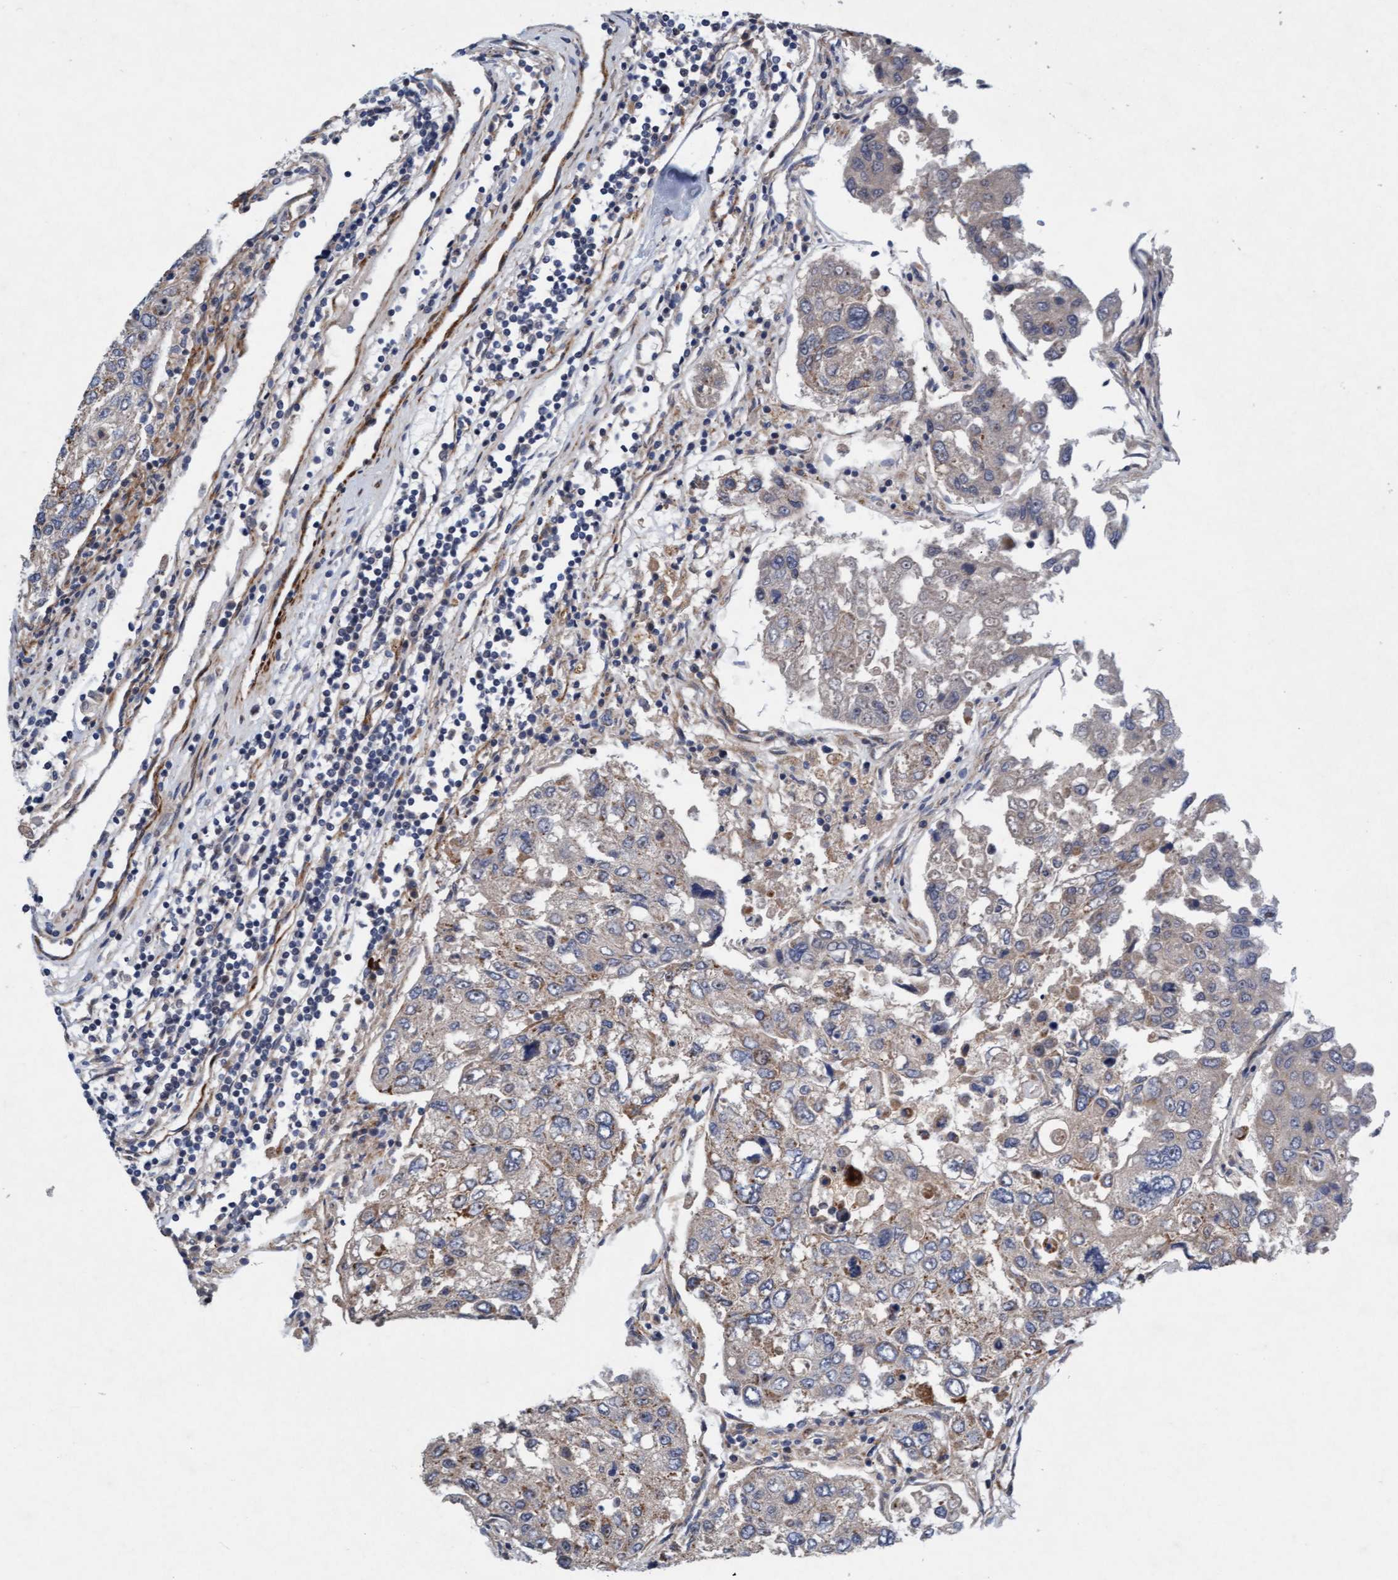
{"staining": {"intensity": "negative", "quantity": "none", "location": "none"}, "tissue": "urothelial cancer", "cell_type": "Tumor cells", "image_type": "cancer", "snomed": [{"axis": "morphology", "description": "Urothelial carcinoma, High grade"}, {"axis": "topography", "description": "Lymph node"}, {"axis": "topography", "description": "Urinary bladder"}], "caption": "High-grade urothelial carcinoma was stained to show a protein in brown. There is no significant staining in tumor cells. (Stains: DAB (3,3'-diaminobenzidine) immunohistochemistry with hematoxylin counter stain, Microscopy: brightfield microscopy at high magnification).", "gene": "TMEM70", "patient": {"sex": "male", "age": 51}}